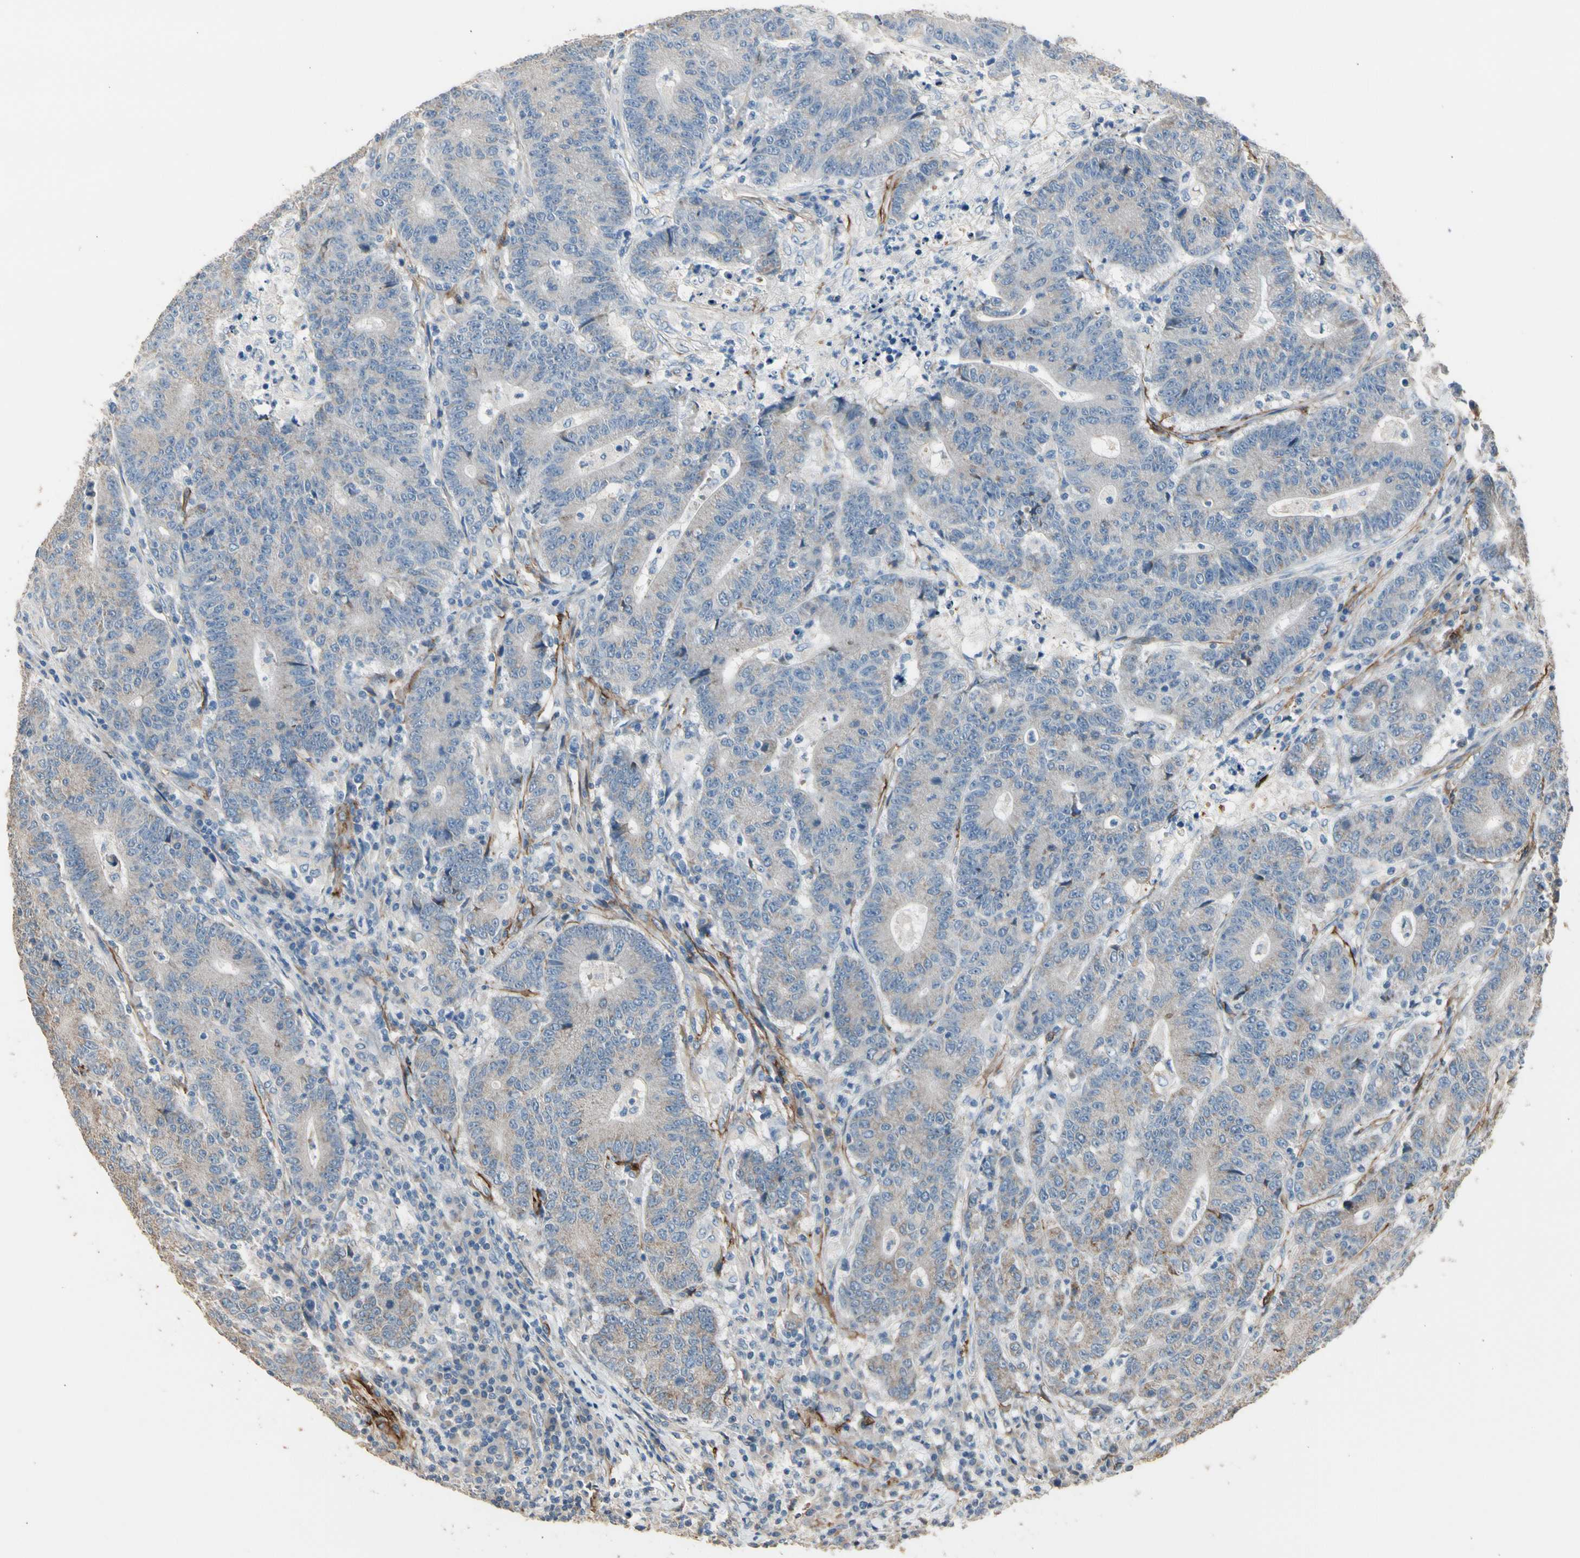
{"staining": {"intensity": "weak", "quantity": ">75%", "location": "cytoplasmic/membranous"}, "tissue": "colorectal cancer", "cell_type": "Tumor cells", "image_type": "cancer", "snomed": [{"axis": "morphology", "description": "Normal tissue, NOS"}, {"axis": "morphology", "description": "Adenocarcinoma, NOS"}, {"axis": "topography", "description": "Colon"}], "caption": "Colorectal adenocarcinoma stained with a brown dye exhibits weak cytoplasmic/membranous positive staining in about >75% of tumor cells.", "gene": "SUSD2", "patient": {"sex": "female", "age": 75}}